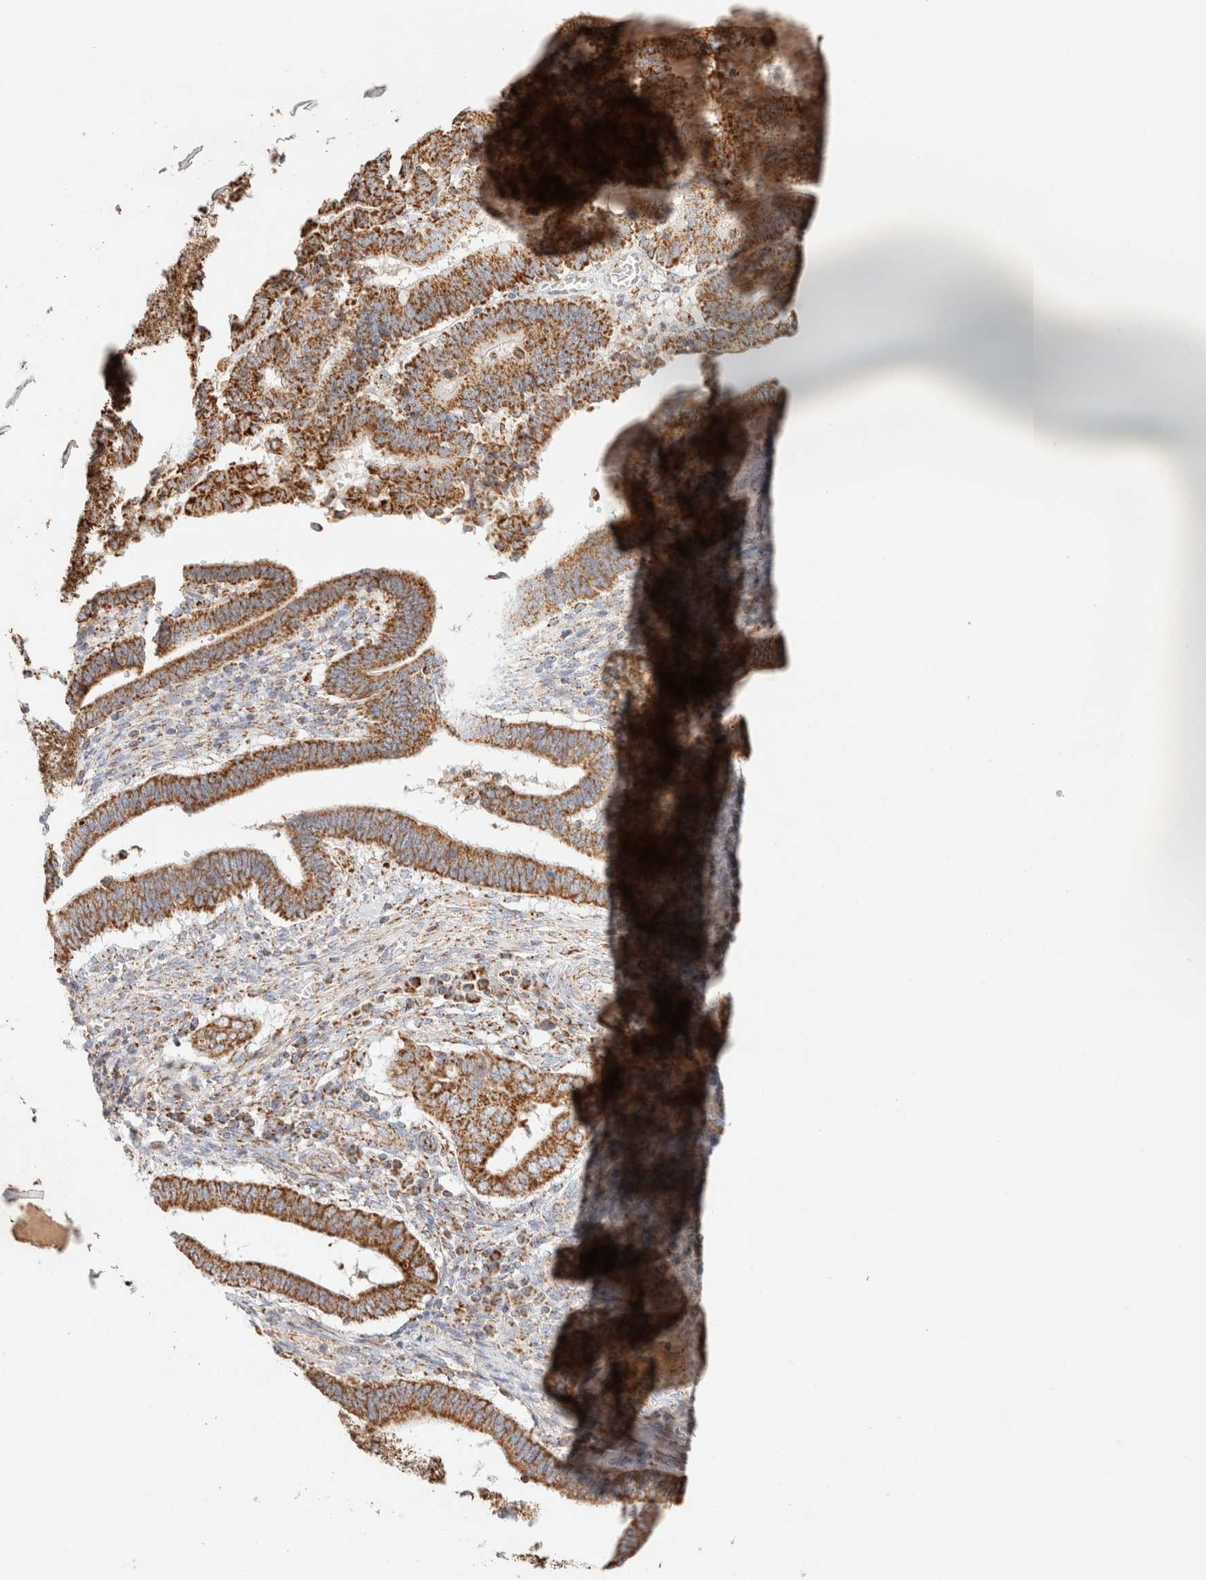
{"staining": {"intensity": "moderate", "quantity": ">75%", "location": "cytoplasmic/membranous"}, "tissue": "cervical cancer", "cell_type": "Tumor cells", "image_type": "cancer", "snomed": [{"axis": "morphology", "description": "Adenocarcinoma, NOS"}, {"axis": "topography", "description": "Cervix"}], "caption": "A micrograph of human adenocarcinoma (cervical) stained for a protein shows moderate cytoplasmic/membranous brown staining in tumor cells. (Stains: DAB in brown, nuclei in blue, Microscopy: brightfield microscopy at high magnification).", "gene": "PHB2", "patient": {"sex": "female", "age": 44}}